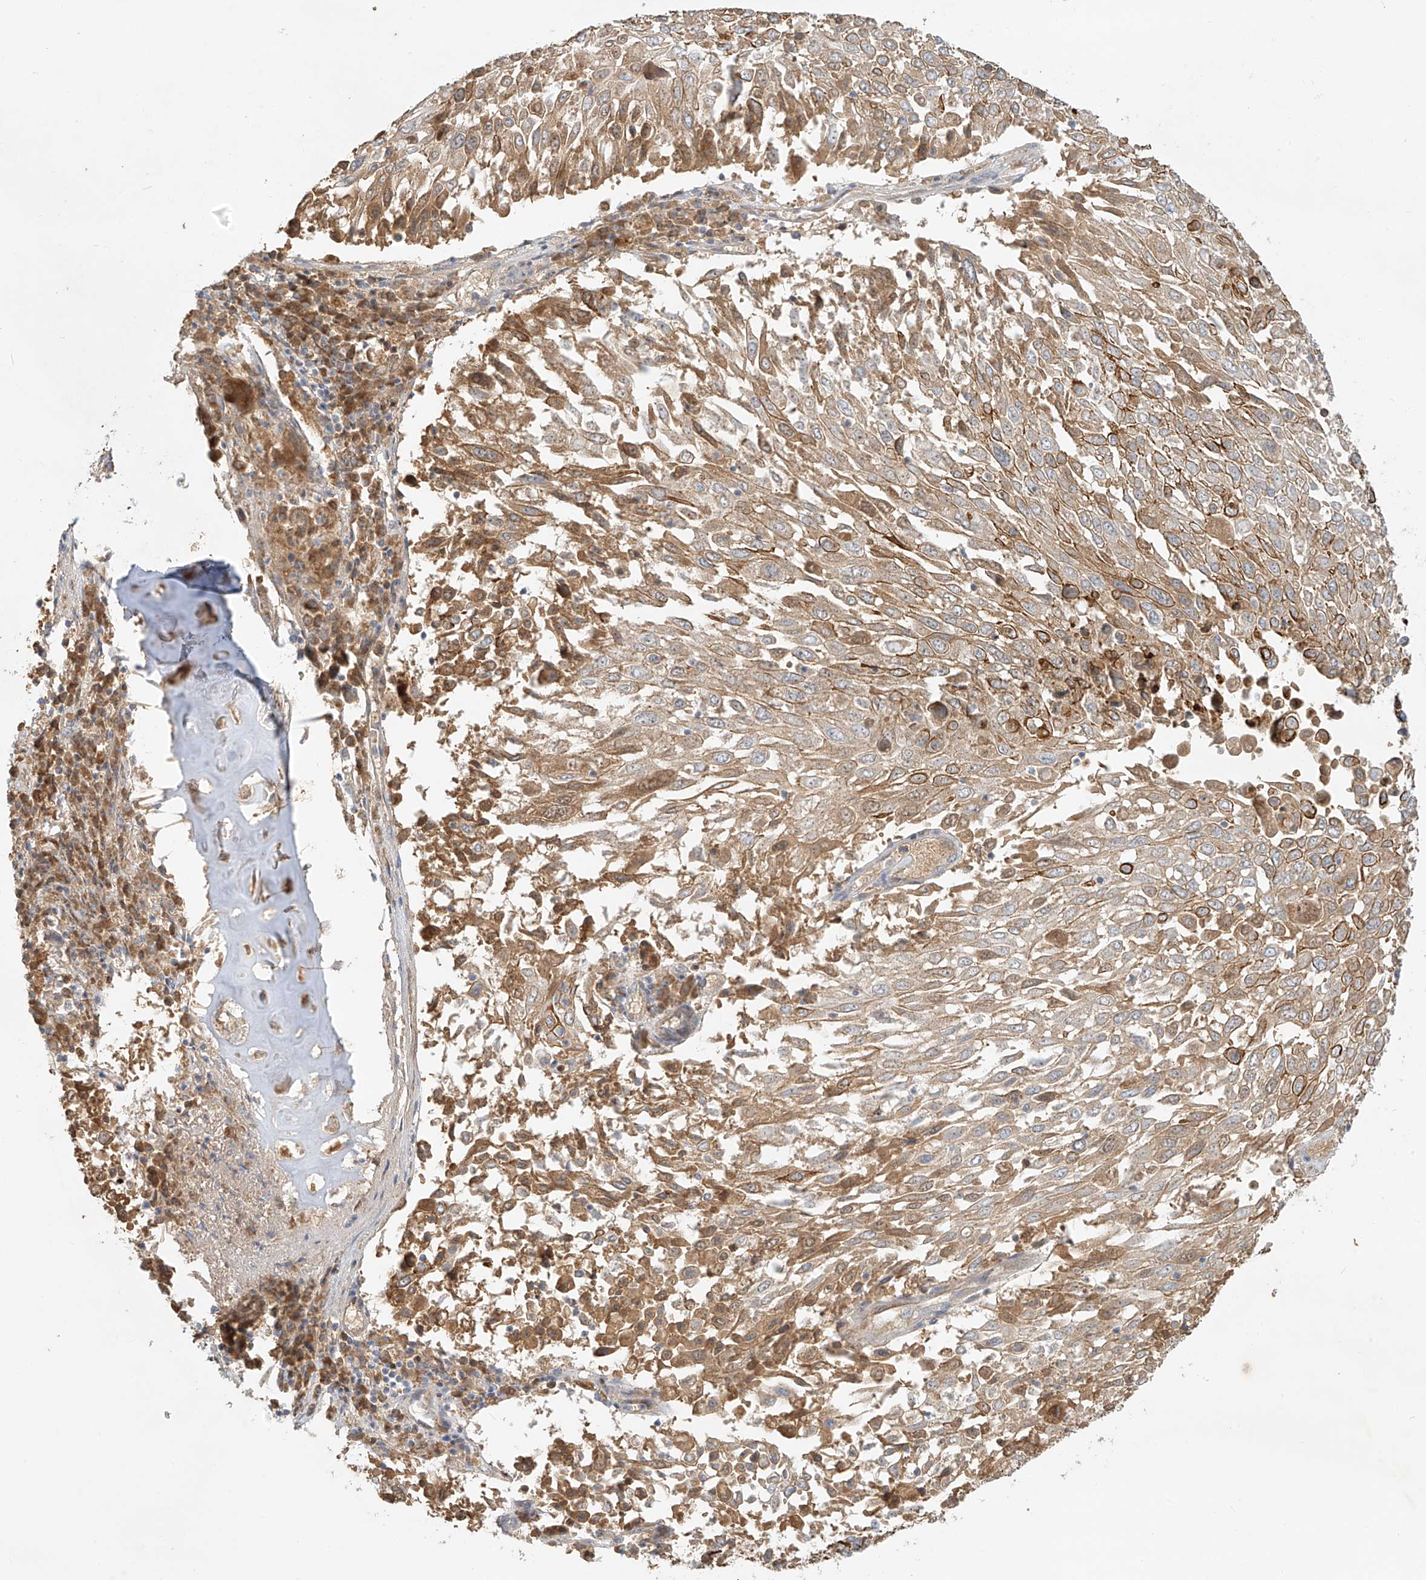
{"staining": {"intensity": "moderate", "quantity": ">75%", "location": "cytoplasmic/membranous"}, "tissue": "lung cancer", "cell_type": "Tumor cells", "image_type": "cancer", "snomed": [{"axis": "morphology", "description": "Squamous cell carcinoma, NOS"}, {"axis": "topography", "description": "Lung"}], "caption": "Brown immunohistochemical staining in human squamous cell carcinoma (lung) shows moderate cytoplasmic/membranous positivity in about >75% of tumor cells. (DAB = brown stain, brightfield microscopy at high magnification).", "gene": "KPNA7", "patient": {"sex": "male", "age": 65}}